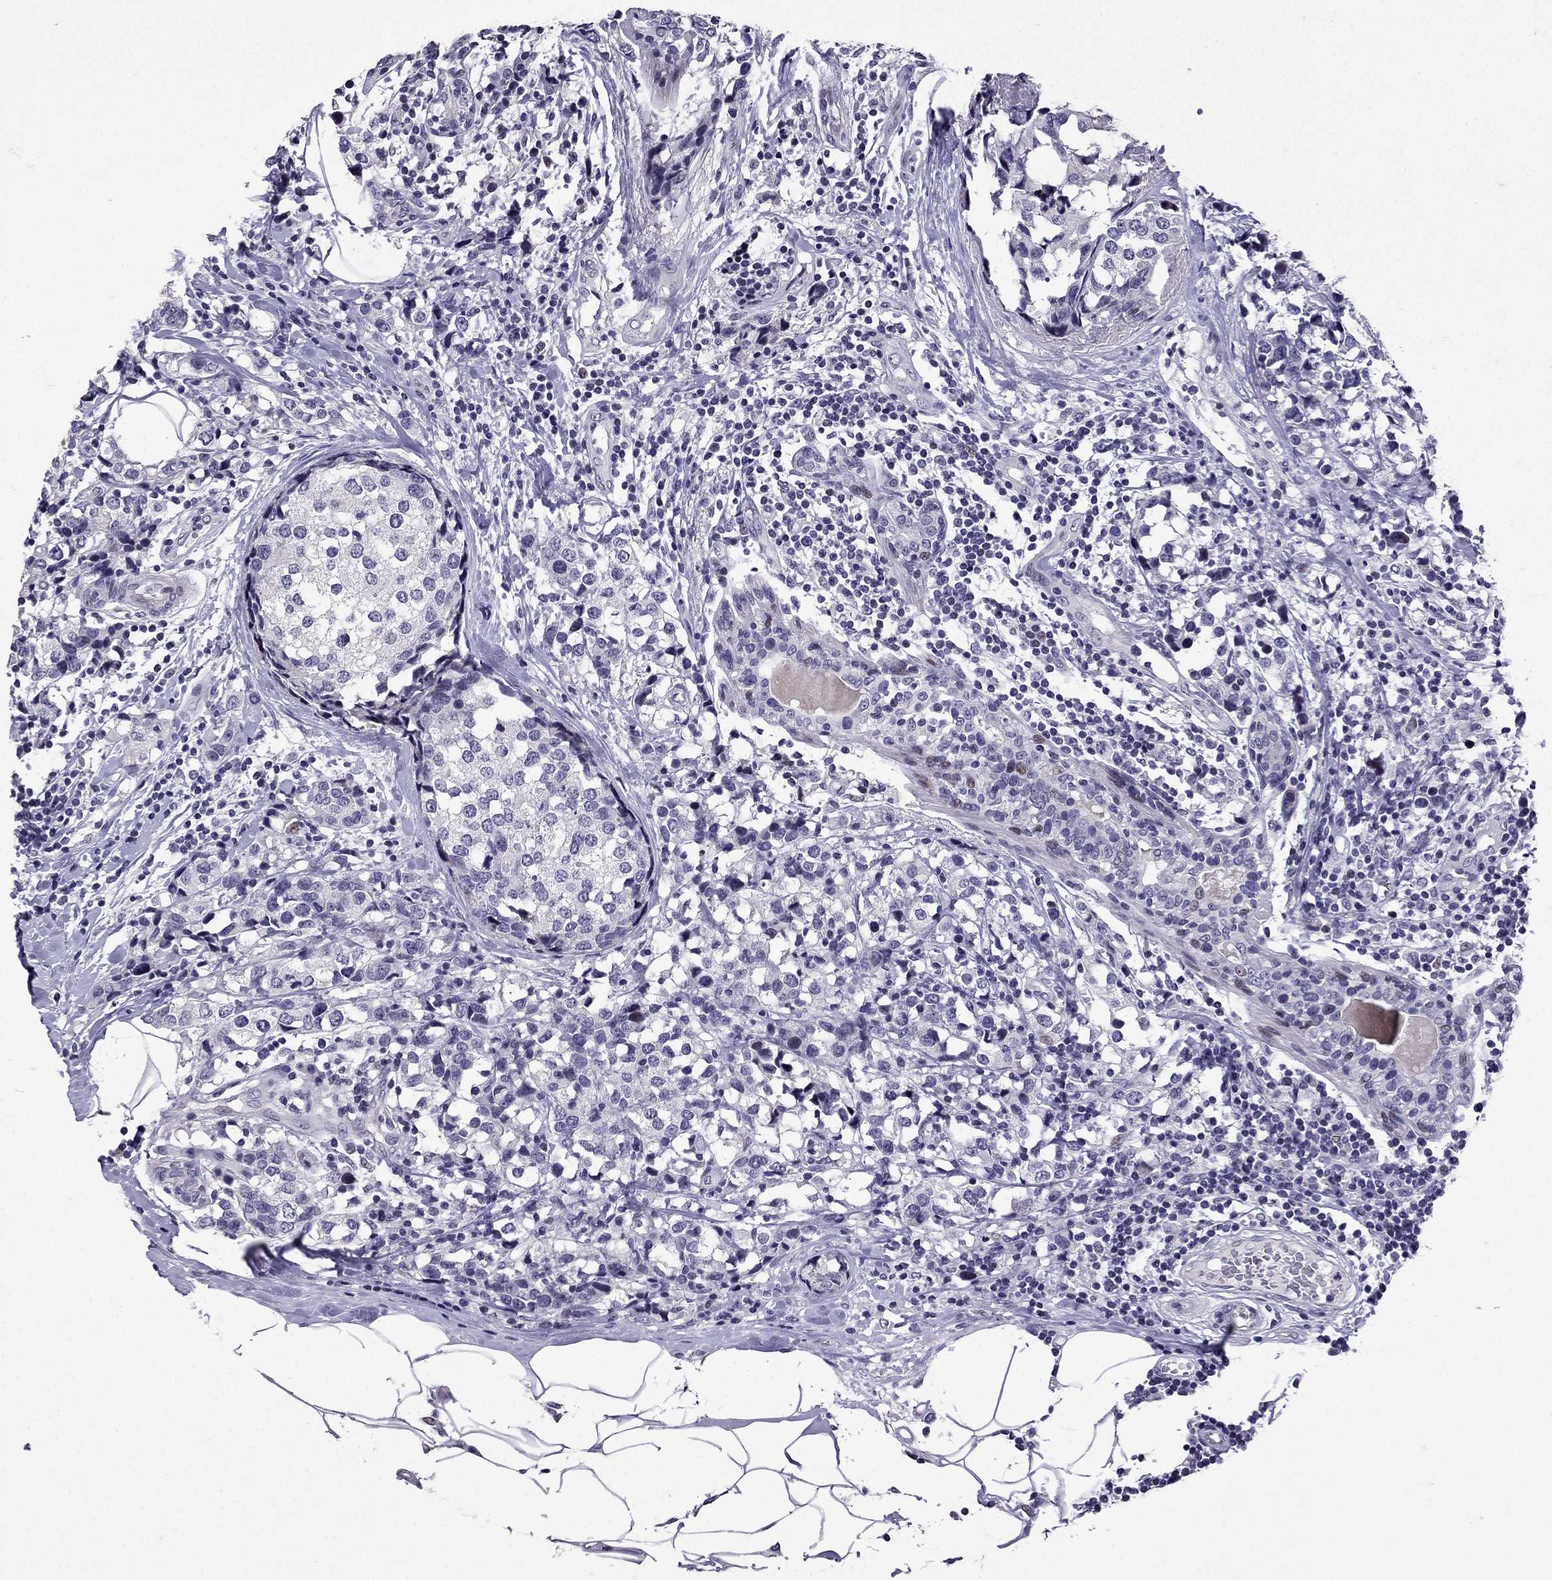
{"staining": {"intensity": "negative", "quantity": "none", "location": "none"}, "tissue": "breast cancer", "cell_type": "Tumor cells", "image_type": "cancer", "snomed": [{"axis": "morphology", "description": "Lobular carcinoma"}, {"axis": "topography", "description": "Breast"}], "caption": "Breast cancer was stained to show a protein in brown. There is no significant positivity in tumor cells.", "gene": "TTN", "patient": {"sex": "female", "age": 59}}